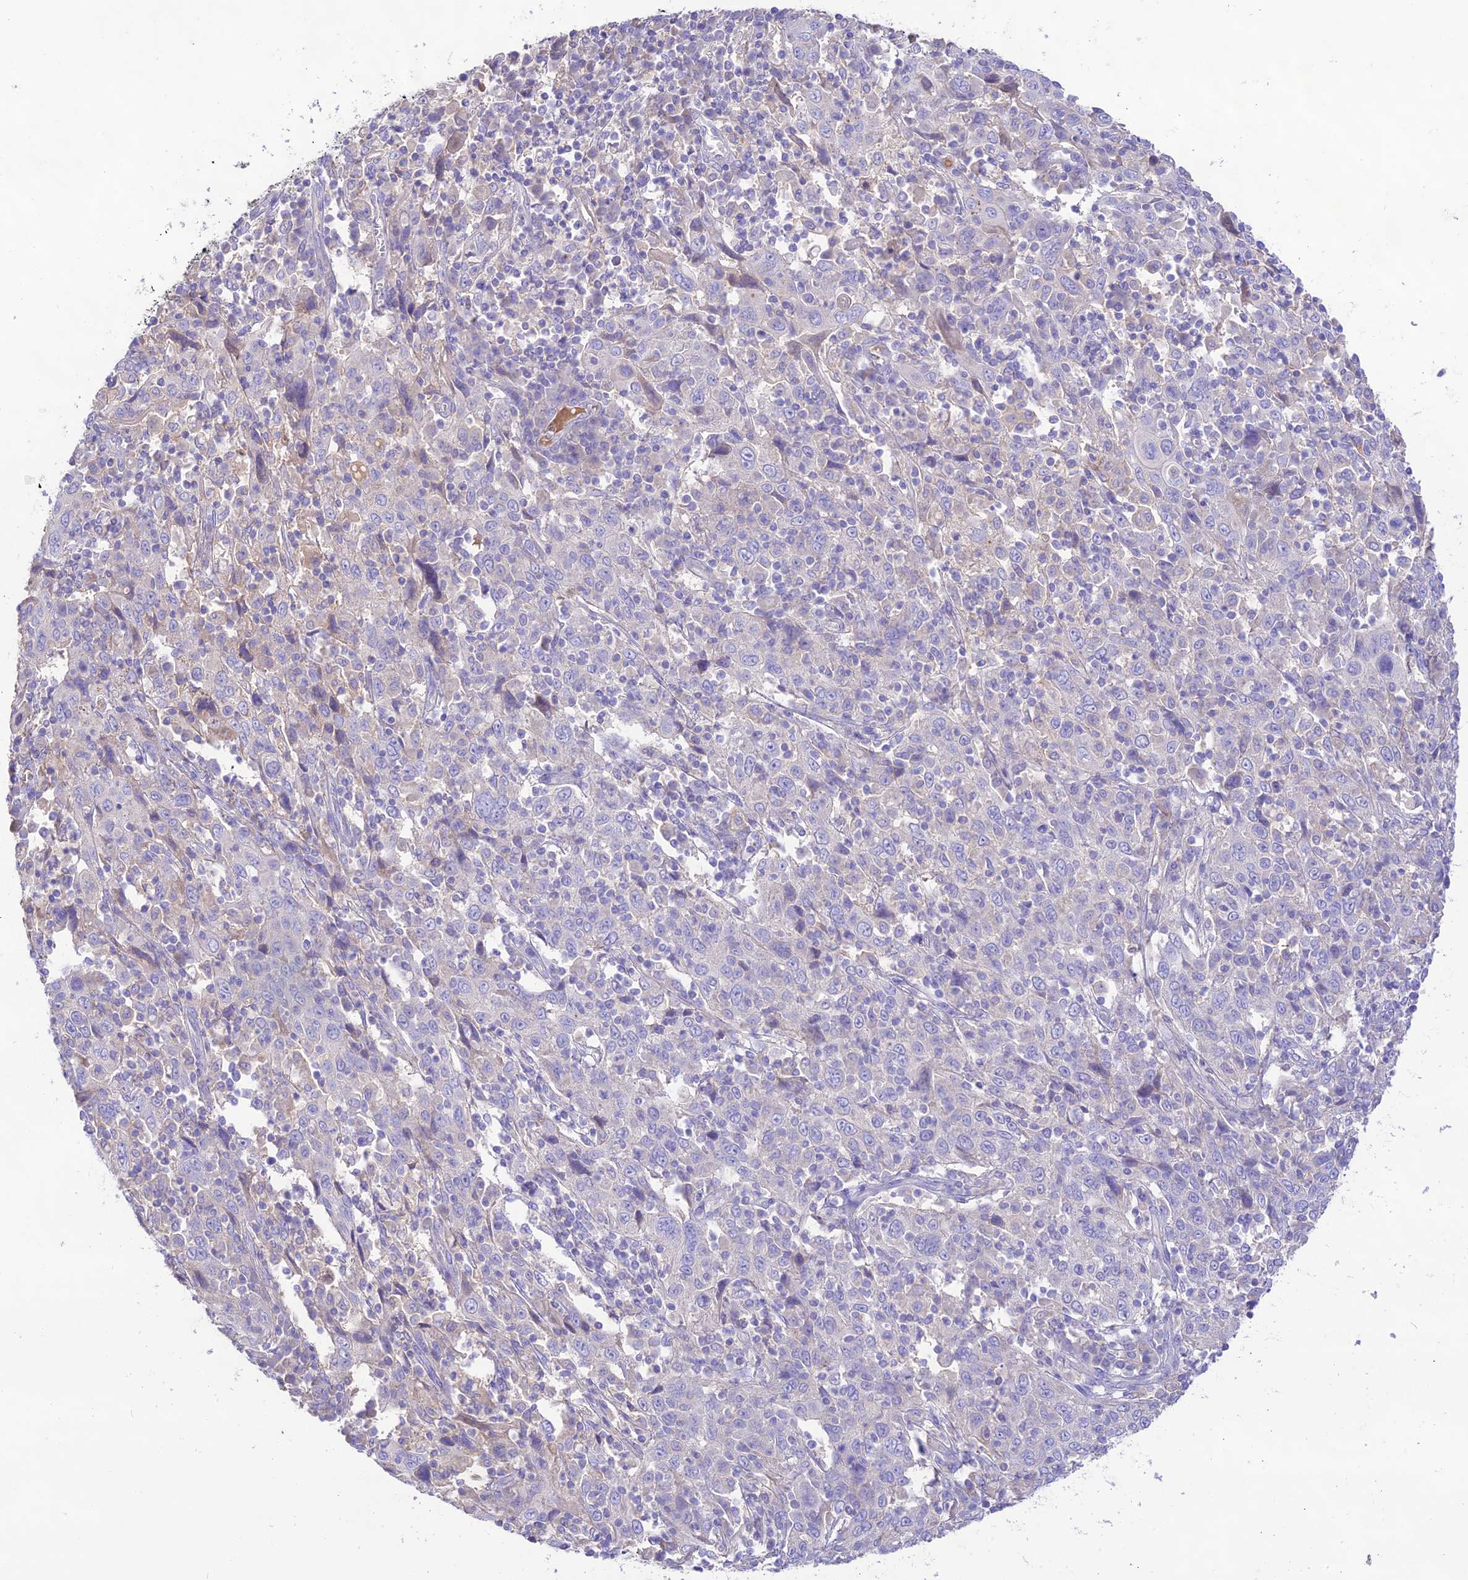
{"staining": {"intensity": "negative", "quantity": "none", "location": "none"}, "tissue": "cervical cancer", "cell_type": "Tumor cells", "image_type": "cancer", "snomed": [{"axis": "morphology", "description": "Squamous cell carcinoma, NOS"}, {"axis": "topography", "description": "Cervix"}], "caption": "There is no significant staining in tumor cells of squamous cell carcinoma (cervical). (DAB immunohistochemistry (IHC) visualized using brightfield microscopy, high magnification).", "gene": "NLRP9", "patient": {"sex": "female", "age": 46}}